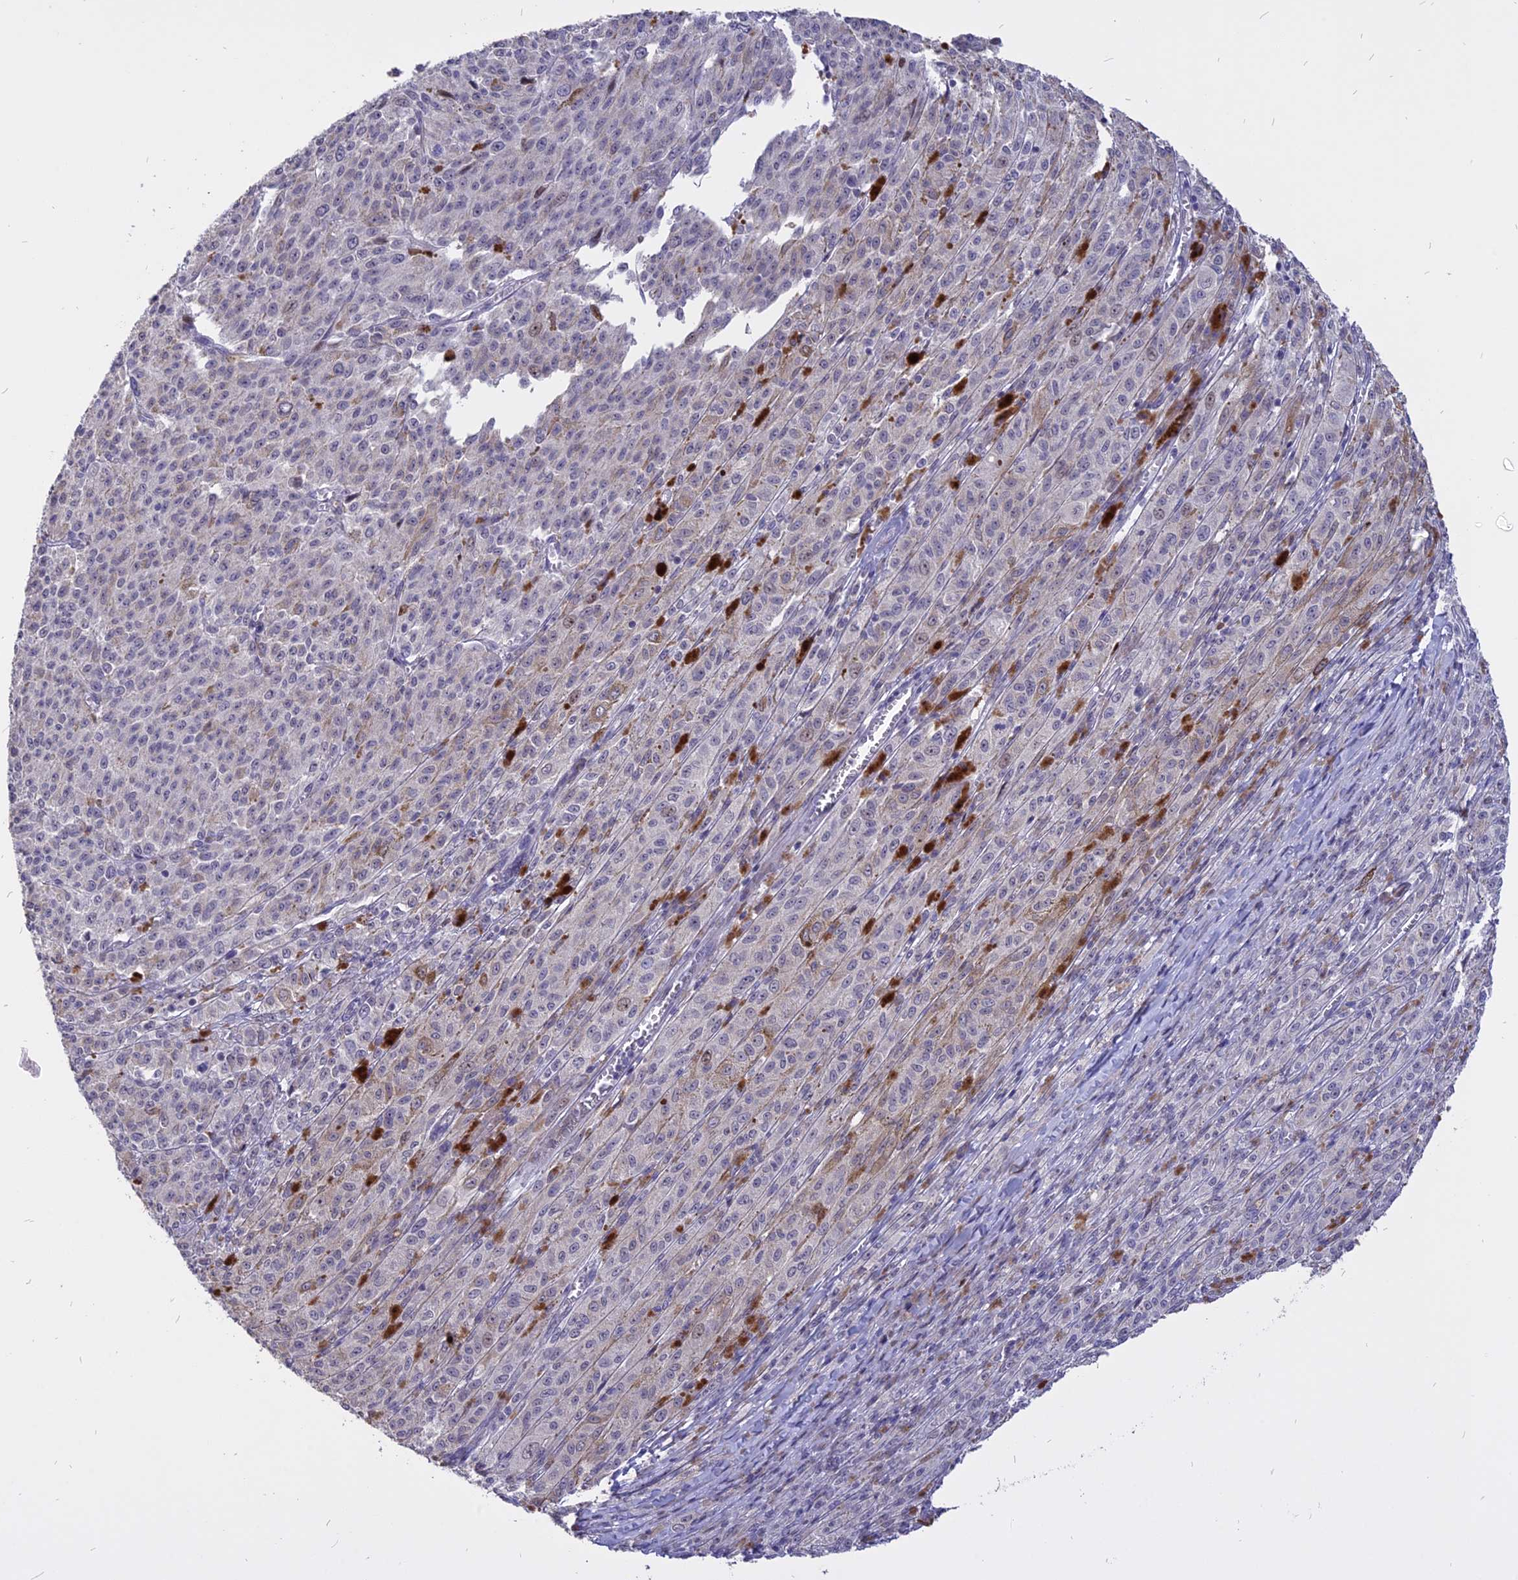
{"staining": {"intensity": "negative", "quantity": "none", "location": "none"}, "tissue": "melanoma", "cell_type": "Tumor cells", "image_type": "cancer", "snomed": [{"axis": "morphology", "description": "Malignant melanoma, NOS"}, {"axis": "topography", "description": "Skin"}], "caption": "Photomicrograph shows no protein expression in tumor cells of malignant melanoma tissue.", "gene": "TMEM263", "patient": {"sex": "female", "age": 52}}